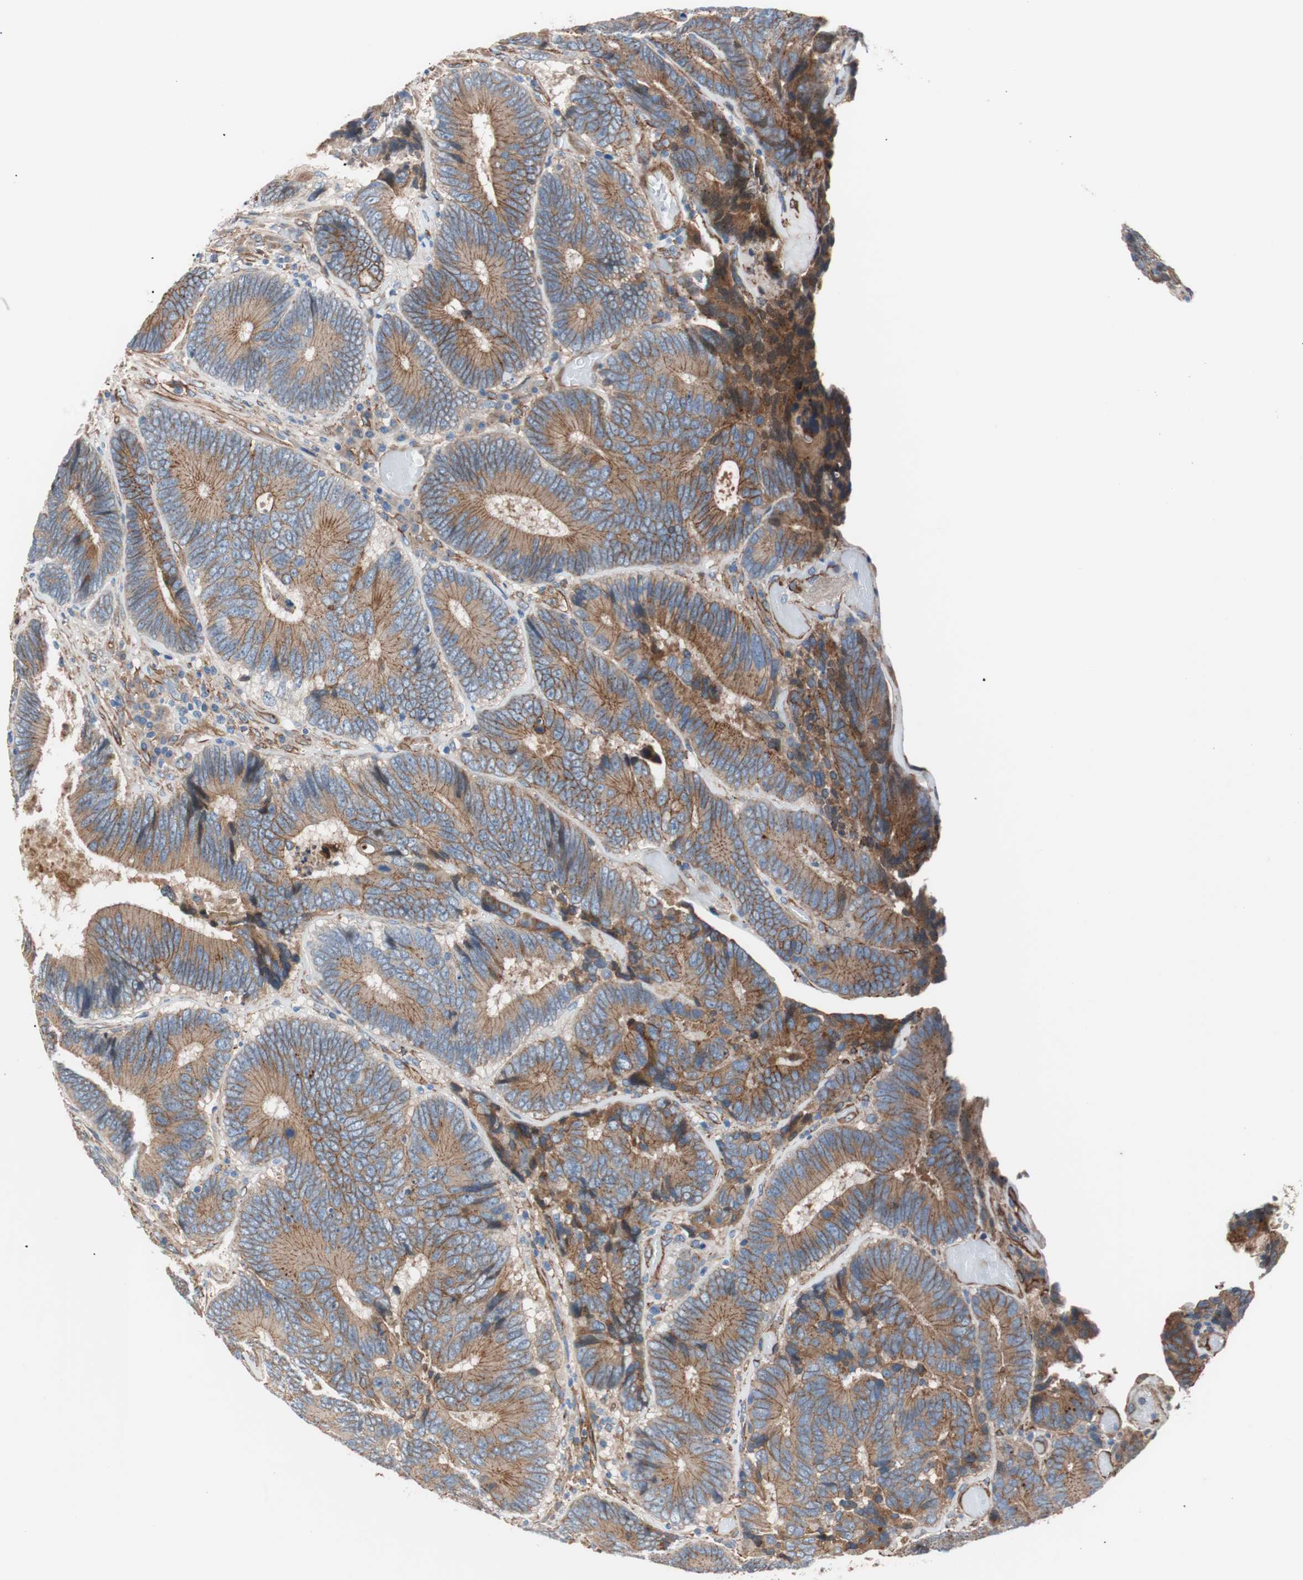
{"staining": {"intensity": "weak", "quantity": ">75%", "location": "cytoplasmic/membranous"}, "tissue": "colorectal cancer", "cell_type": "Tumor cells", "image_type": "cancer", "snomed": [{"axis": "morphology", "description": "Adenocarcinoma, NOS"}, {"axis": "topography", "description": "Colon"}], "caption": "This histopathology image demonstrates adenocarcinoma (colorectal) stained with immunohistochemistry to label a protein in brown. The cytoplasmic/membranous of tumor cells show weak positivity for the protein. Nuclei are counter-stained blue.", "gene": "SPINT1", "patient": {"sex": "female", "age": 78}}